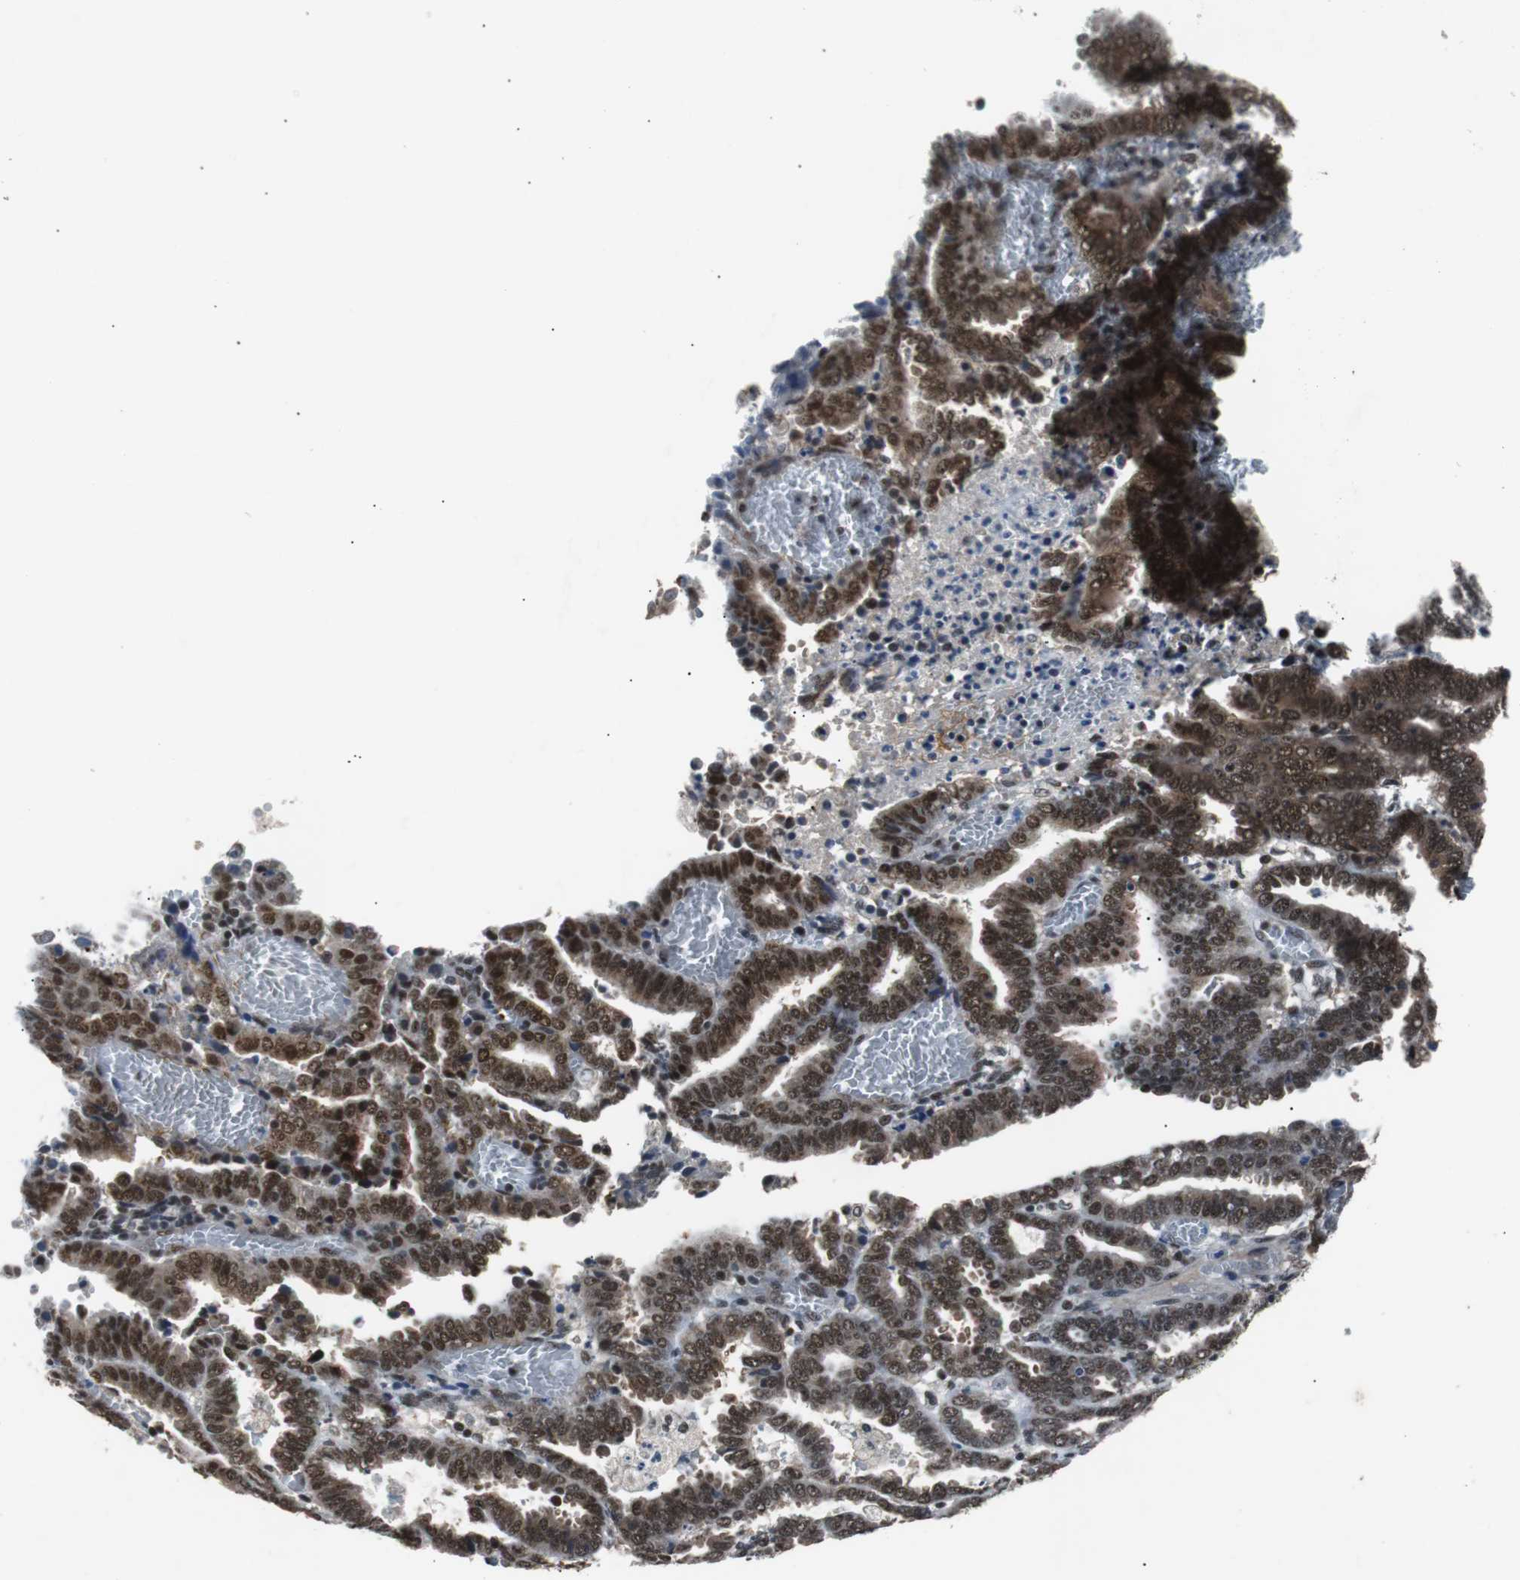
{"staining": {"intensity": "strong", "quantity": ">75%", "location": "nuclear"}, "tissue": "endometrial cancer", "cell_type": "Tumor cells", "image_type": "cancer", "snomed": [{"axis": "morphology", "description": "Adenocarcinoma, NOS"}, {"axis": "topography", "description": "Uterus"}], "caption": "Adenocarcinoma (endometrial) stained with a protein marker demonstrates strong staining in tumor cells.", "gene": "USP28", "patient": {"sex": "female", "age": 83}}